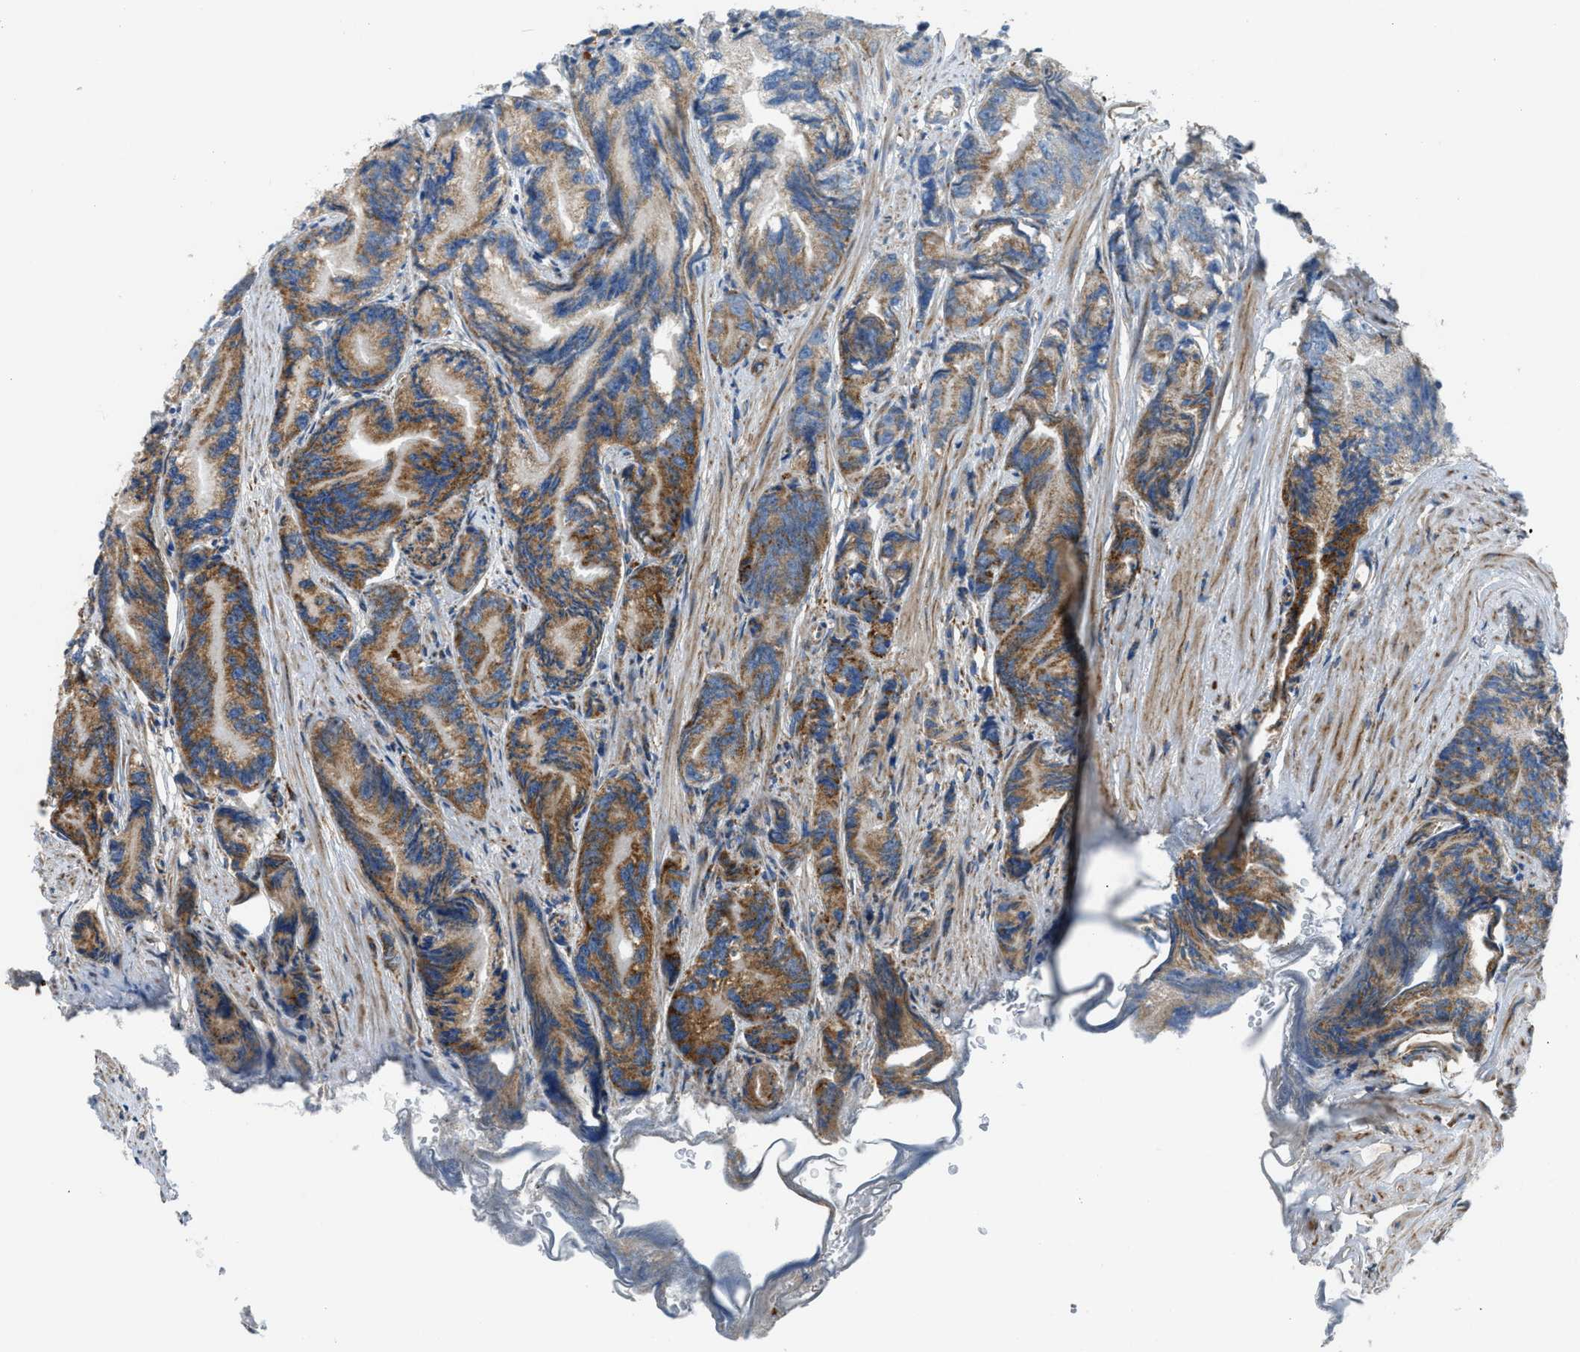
{"staining": {"intensity": "moderate", "quantity": "25%-75%", "location": "cytoplasmic/membranous"}, "tissue": "prostate cancer", "cell_type": "Tumor cells", "image_type": "cancer", "snomed": [{"axis": "morphology", "description": "Adenocarcinoma, Low grade"}, {"axis": "topography", "description": "Prostate"}], "caption": "The immunohistochemical stain shows moderate cytoplasmic/membranous expression in tumor cells of prostate cancer (low-grade adenocarcinoma) tissue.", "gene": "SMIM20", "patient": {"sex": "male", "age": 89}}